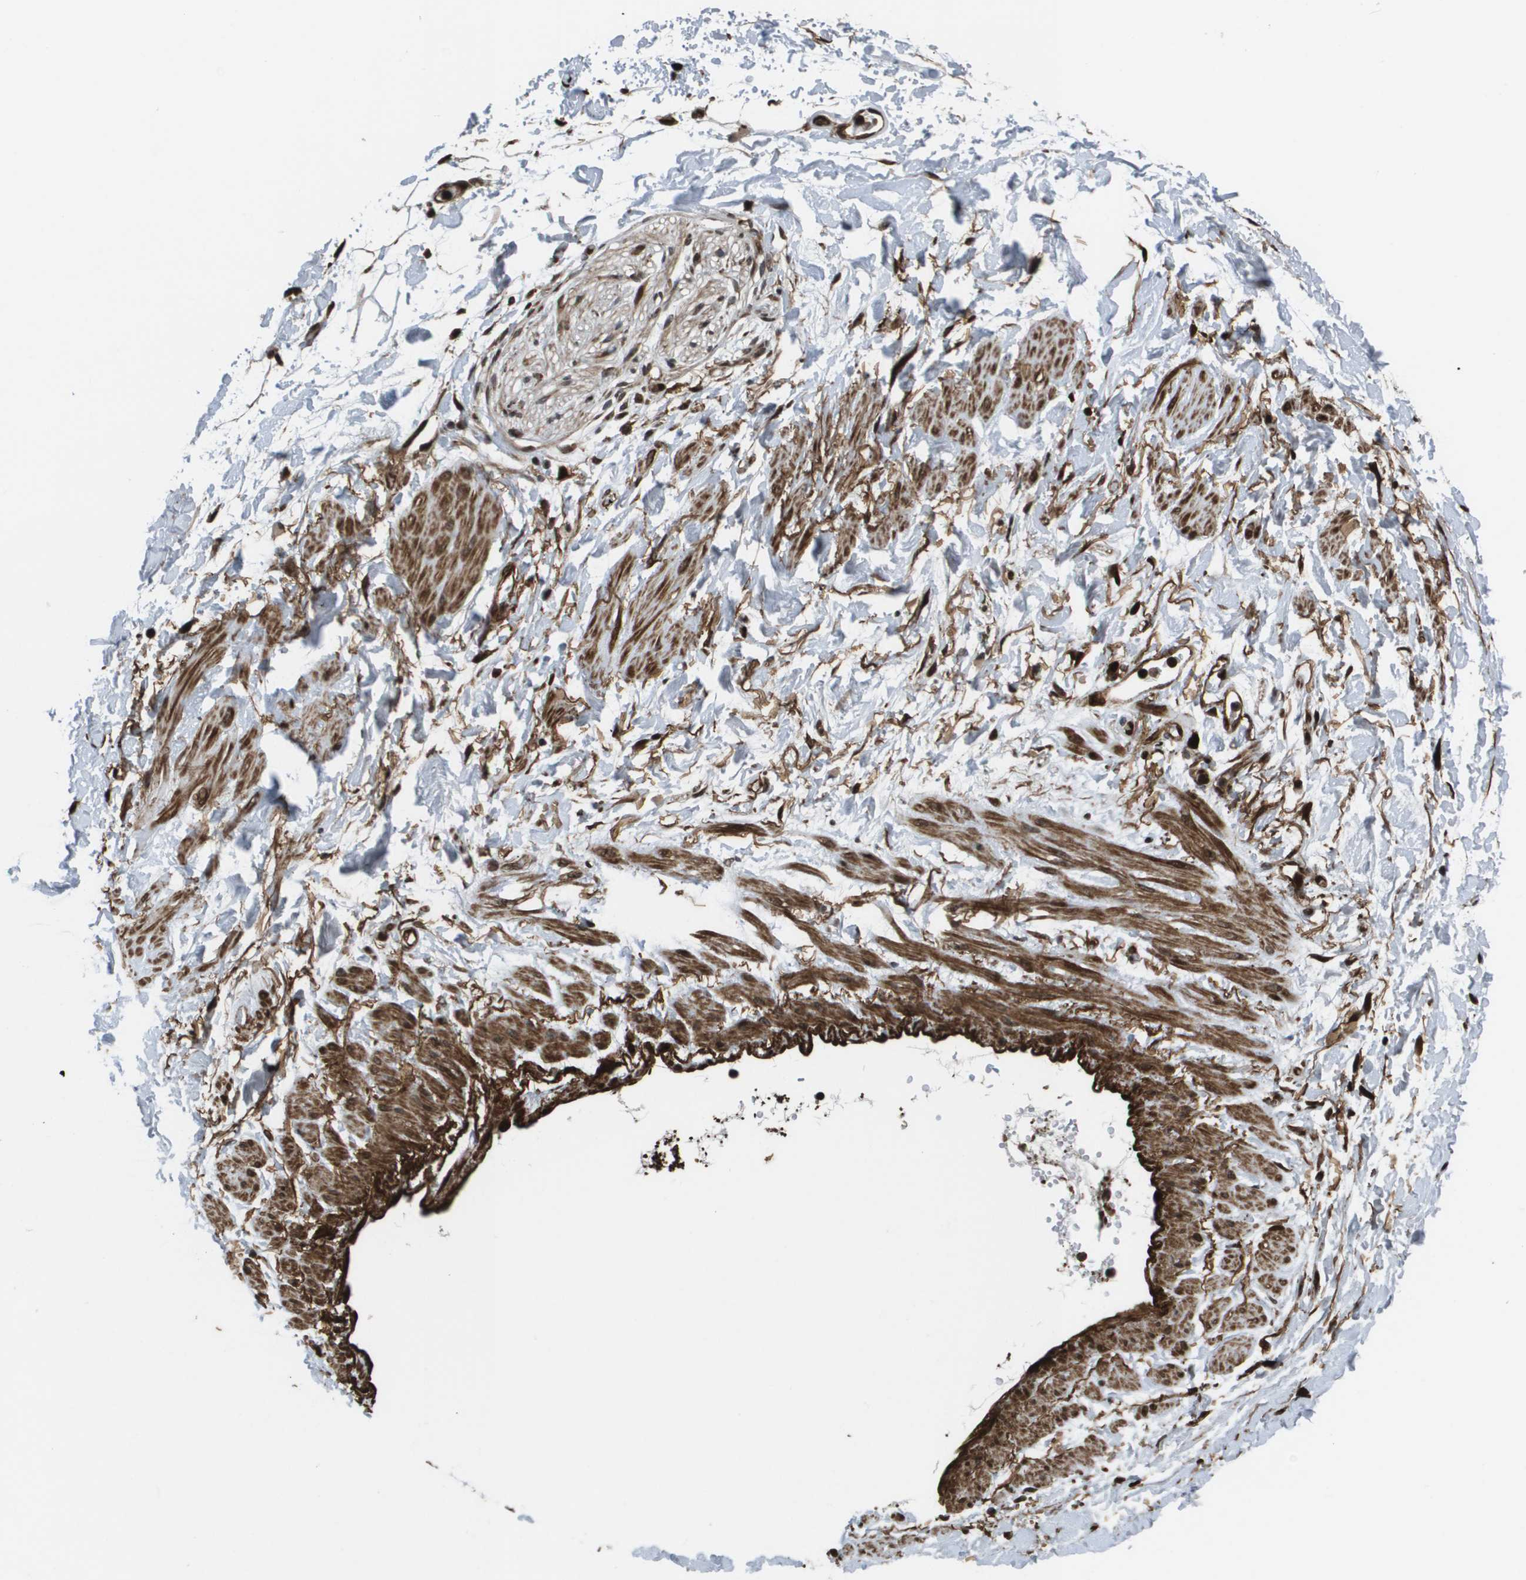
{"staining": {"intensity": "strong", "quantity": ">75%", "location": "nuclear"}, "tissue": "soft tissue", "cell_type": "Fibroblasts", "image_type": "normal", "snomed": [{"axis": "morphology", "description": "Normal tissue, NOS"}, {"axis": "topography", "description": "Soft tissue"}], "caption": "Immunohistochemistry histopathology image of normal soft tissue: human soft tissue stained using IHC shows high levels of strong protein expression localized specifically in the nuclear of fibroblasts, appearing as a nuclear brown color.", "gene": "AXIN2", "patient": {"sex": "male", "age": 72}}